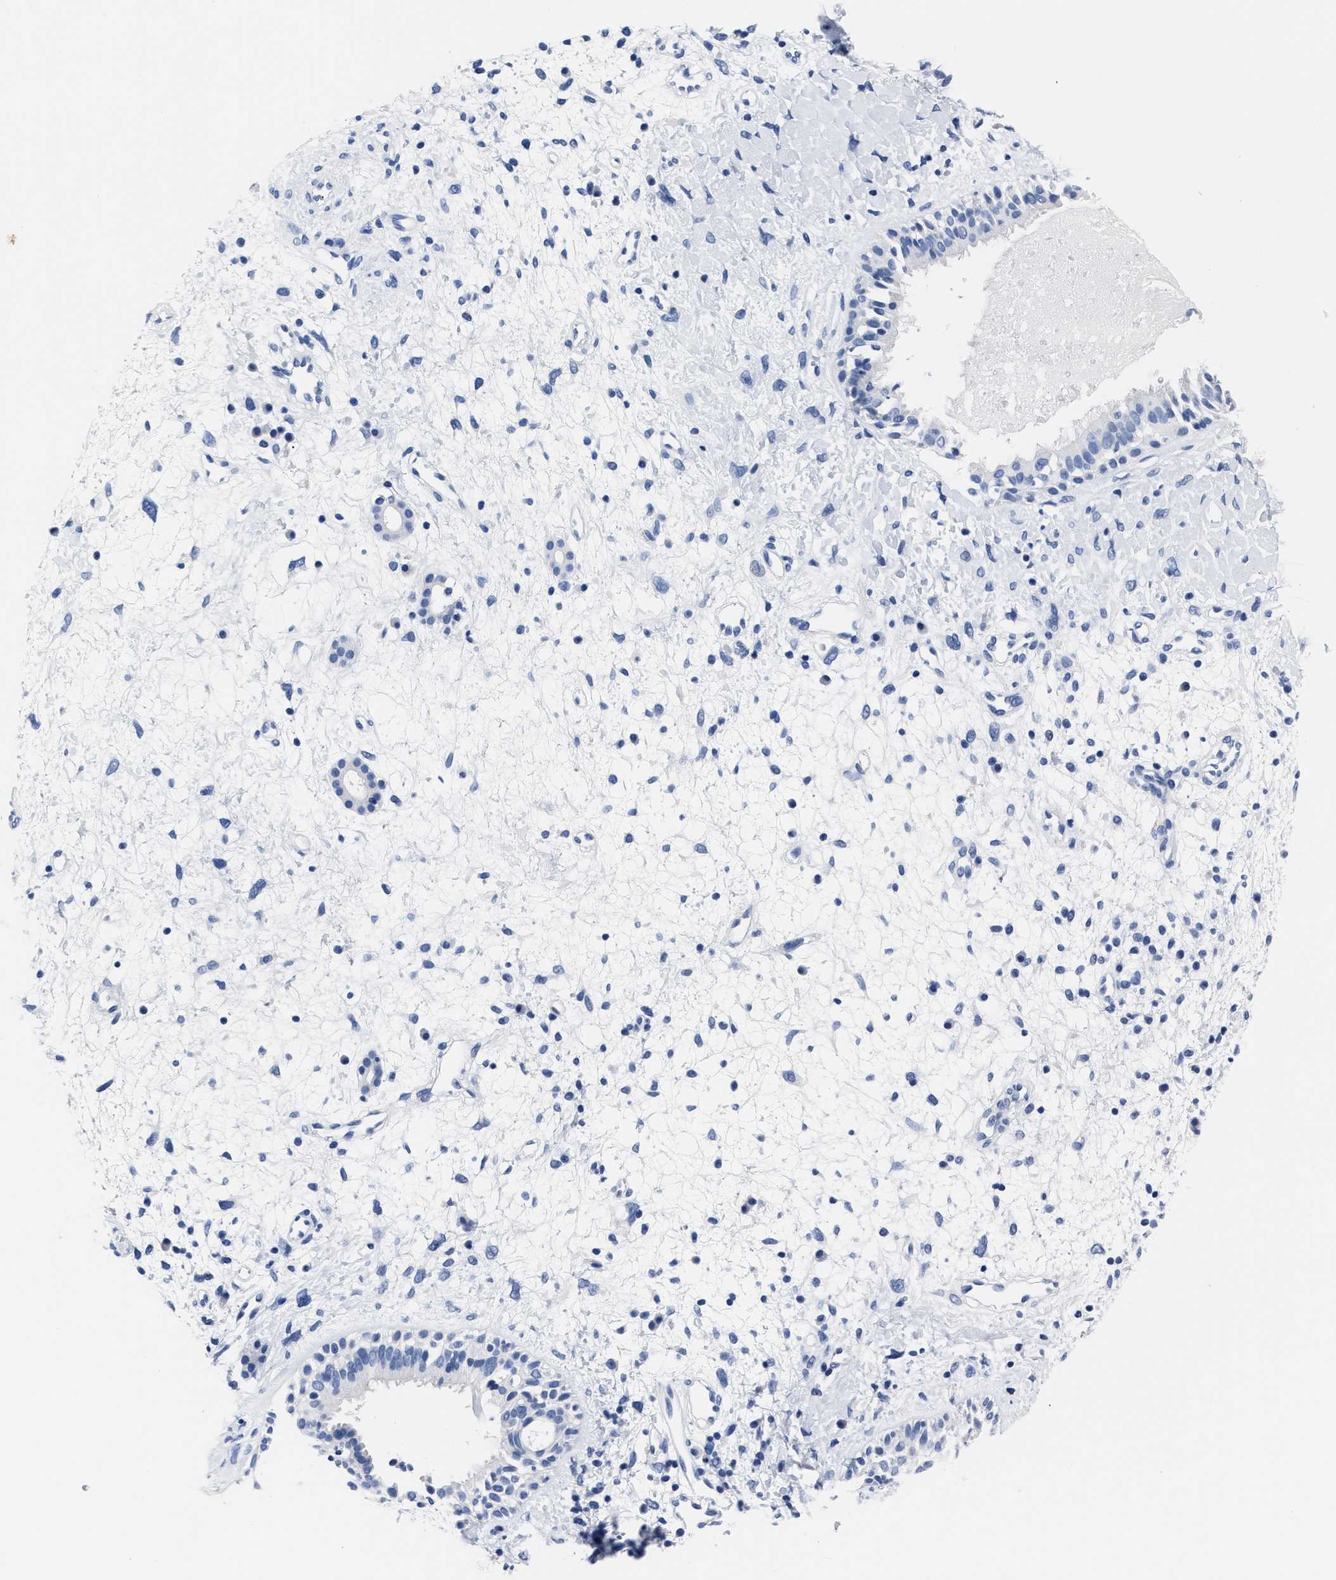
{"staining": {"intensity": "negative", "quantity": "none", "location": "none"}, "tissue": "nasopharynx", "cell_type": "Respiratory epithelial cells", "image_type": "normal", "snomed": [{"axis": "morphology", "description": "Normal tissue, NOS"}, {"axis": "topography", "description": "Nasopharynx"}], "caption": "A micrograph of nasopharynx stained for a protein reveals no brown staining in respiratory epithelial cells.", "gene": "ALPG", "patient": {"sex": "male", "age": 22}}